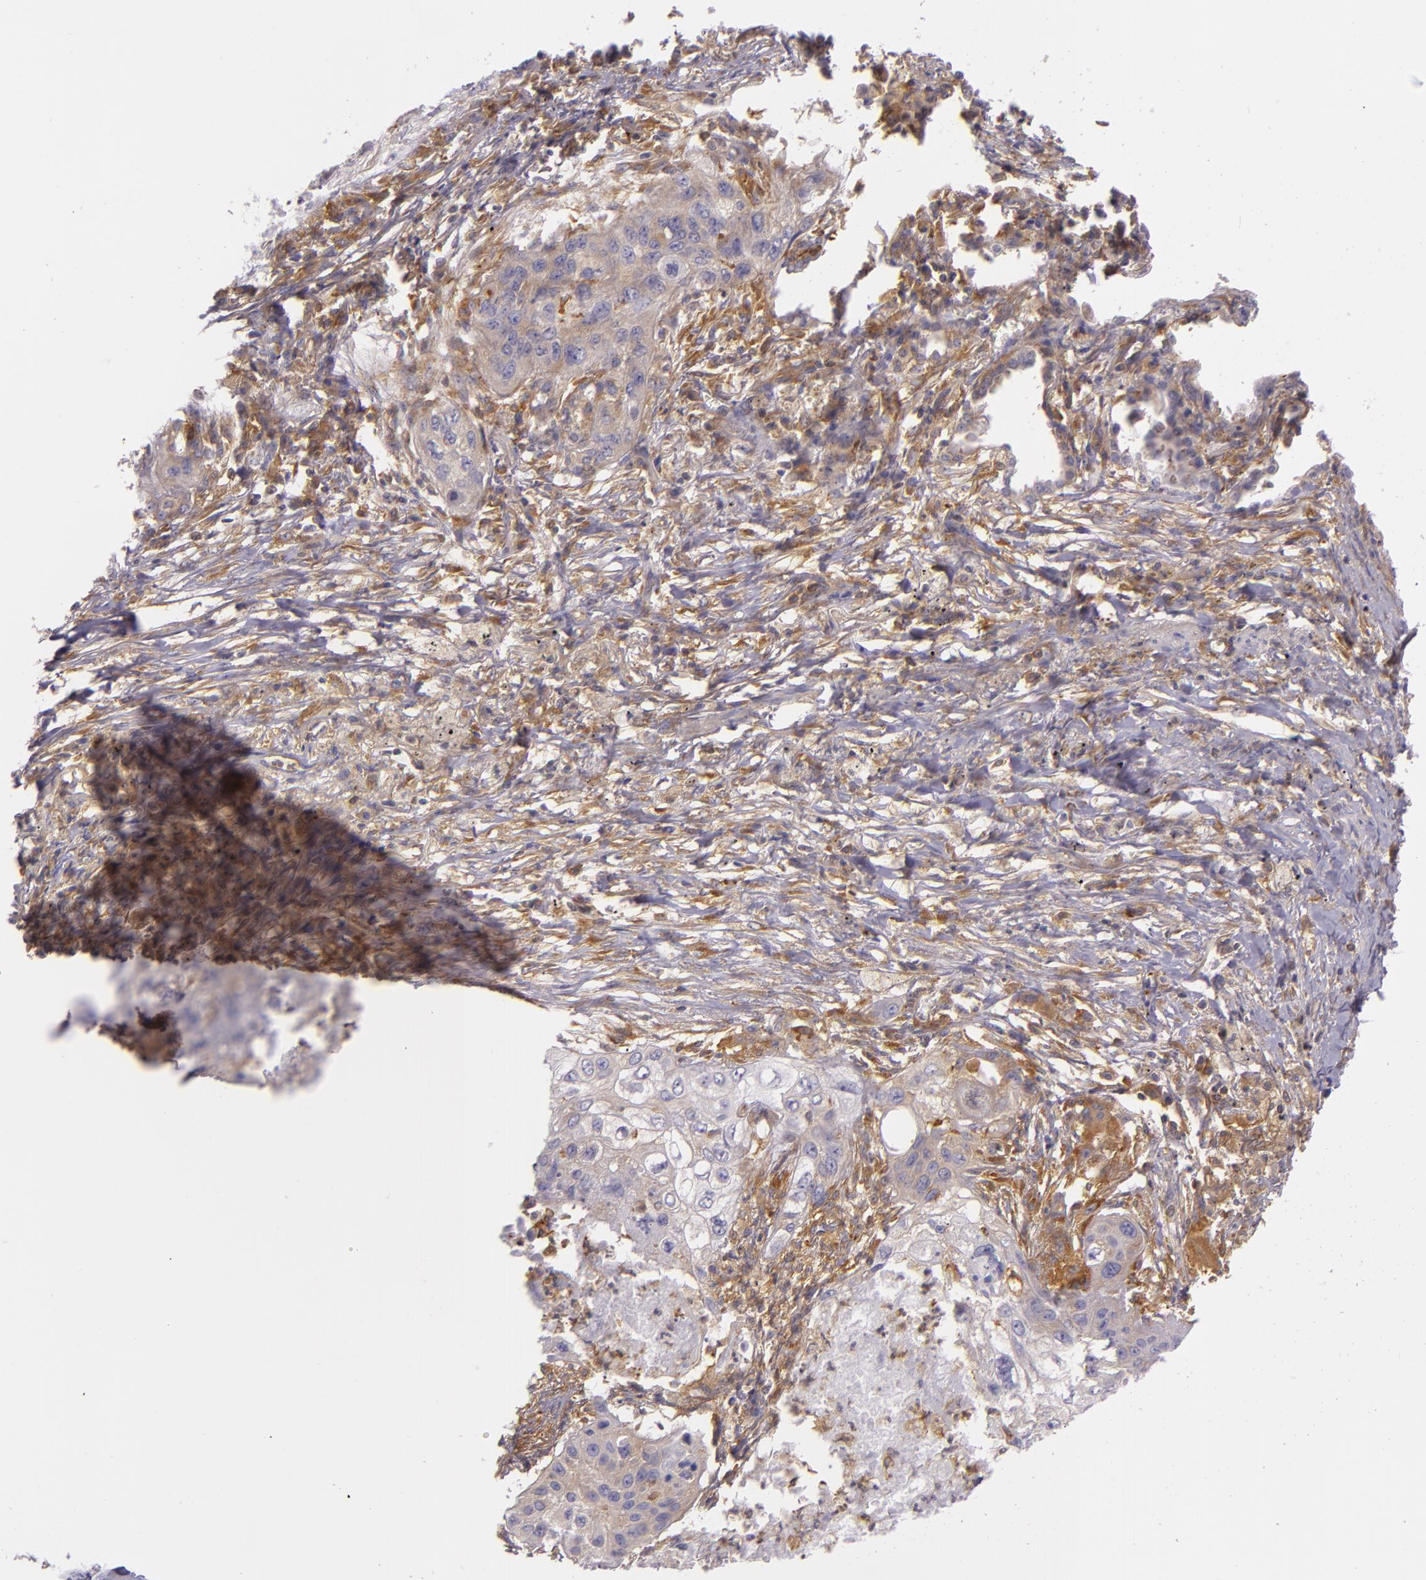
{"staining": {"intensity": "moderate", "quantity": "25%-75%", "location": "cytoplasmic/membranous"}, "tissue": "lung cancer", "cell_type": "Tumor cells", "image_type": "cancer", "snomed": [{"axis": "morphology", "description": "Squamous cell carcinoma, NOS"}, {"axis": "topography", "description": "Lung"}], "caption": "Immunohistochemical staining of lung cancer (squamous cell carcinoma) shows medium levels of moderate cytoplasmic/membranous positivity in about 25%-75% of tumor cells.", "gene": "TLN1", "patient": {"sex": "male", "age": 71}}